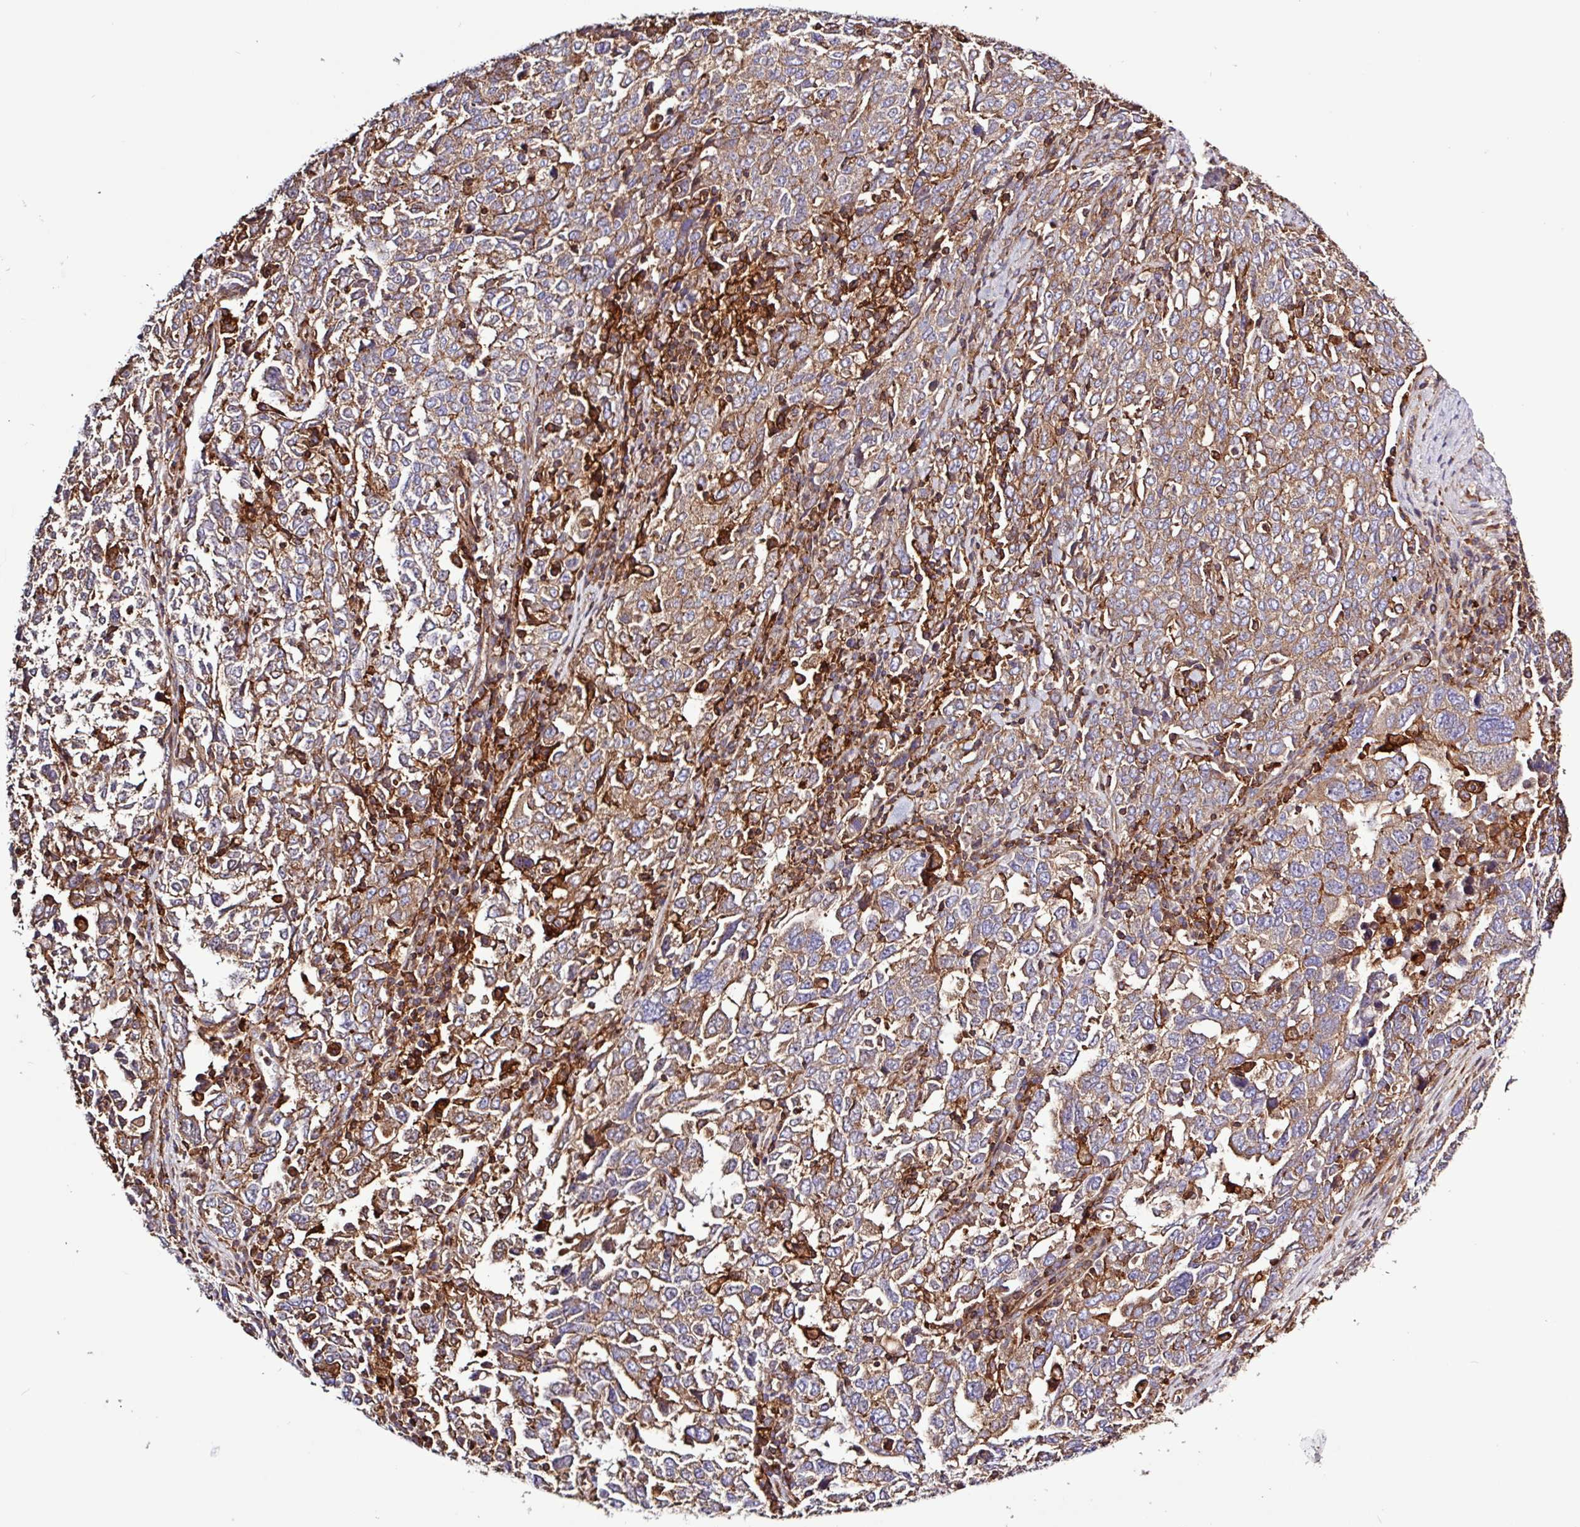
{"staining": {"intensity": "moderate", "quantity": ">75%", "location": "cytoplasmic/membranous"}, "tissue": "ovarian cancer", "cell_type": "Tumor cells", "image_type": "cancer", "snomed": [{"axis": "morphology", "description": "Carcinoma, endometroid"}, {"axis": "topography", "description": "Ovary"}], "caption": "A brown stain labels moderate cytoplasmic/membranous positivity of a protein in endometroid carcinoma (ovarian) tumor cells. (brown staining indicates protein expression, while blue staining denotes nuclei).", "gene": "ACTR3", "patient": {"sex": "female", "age": 62}}